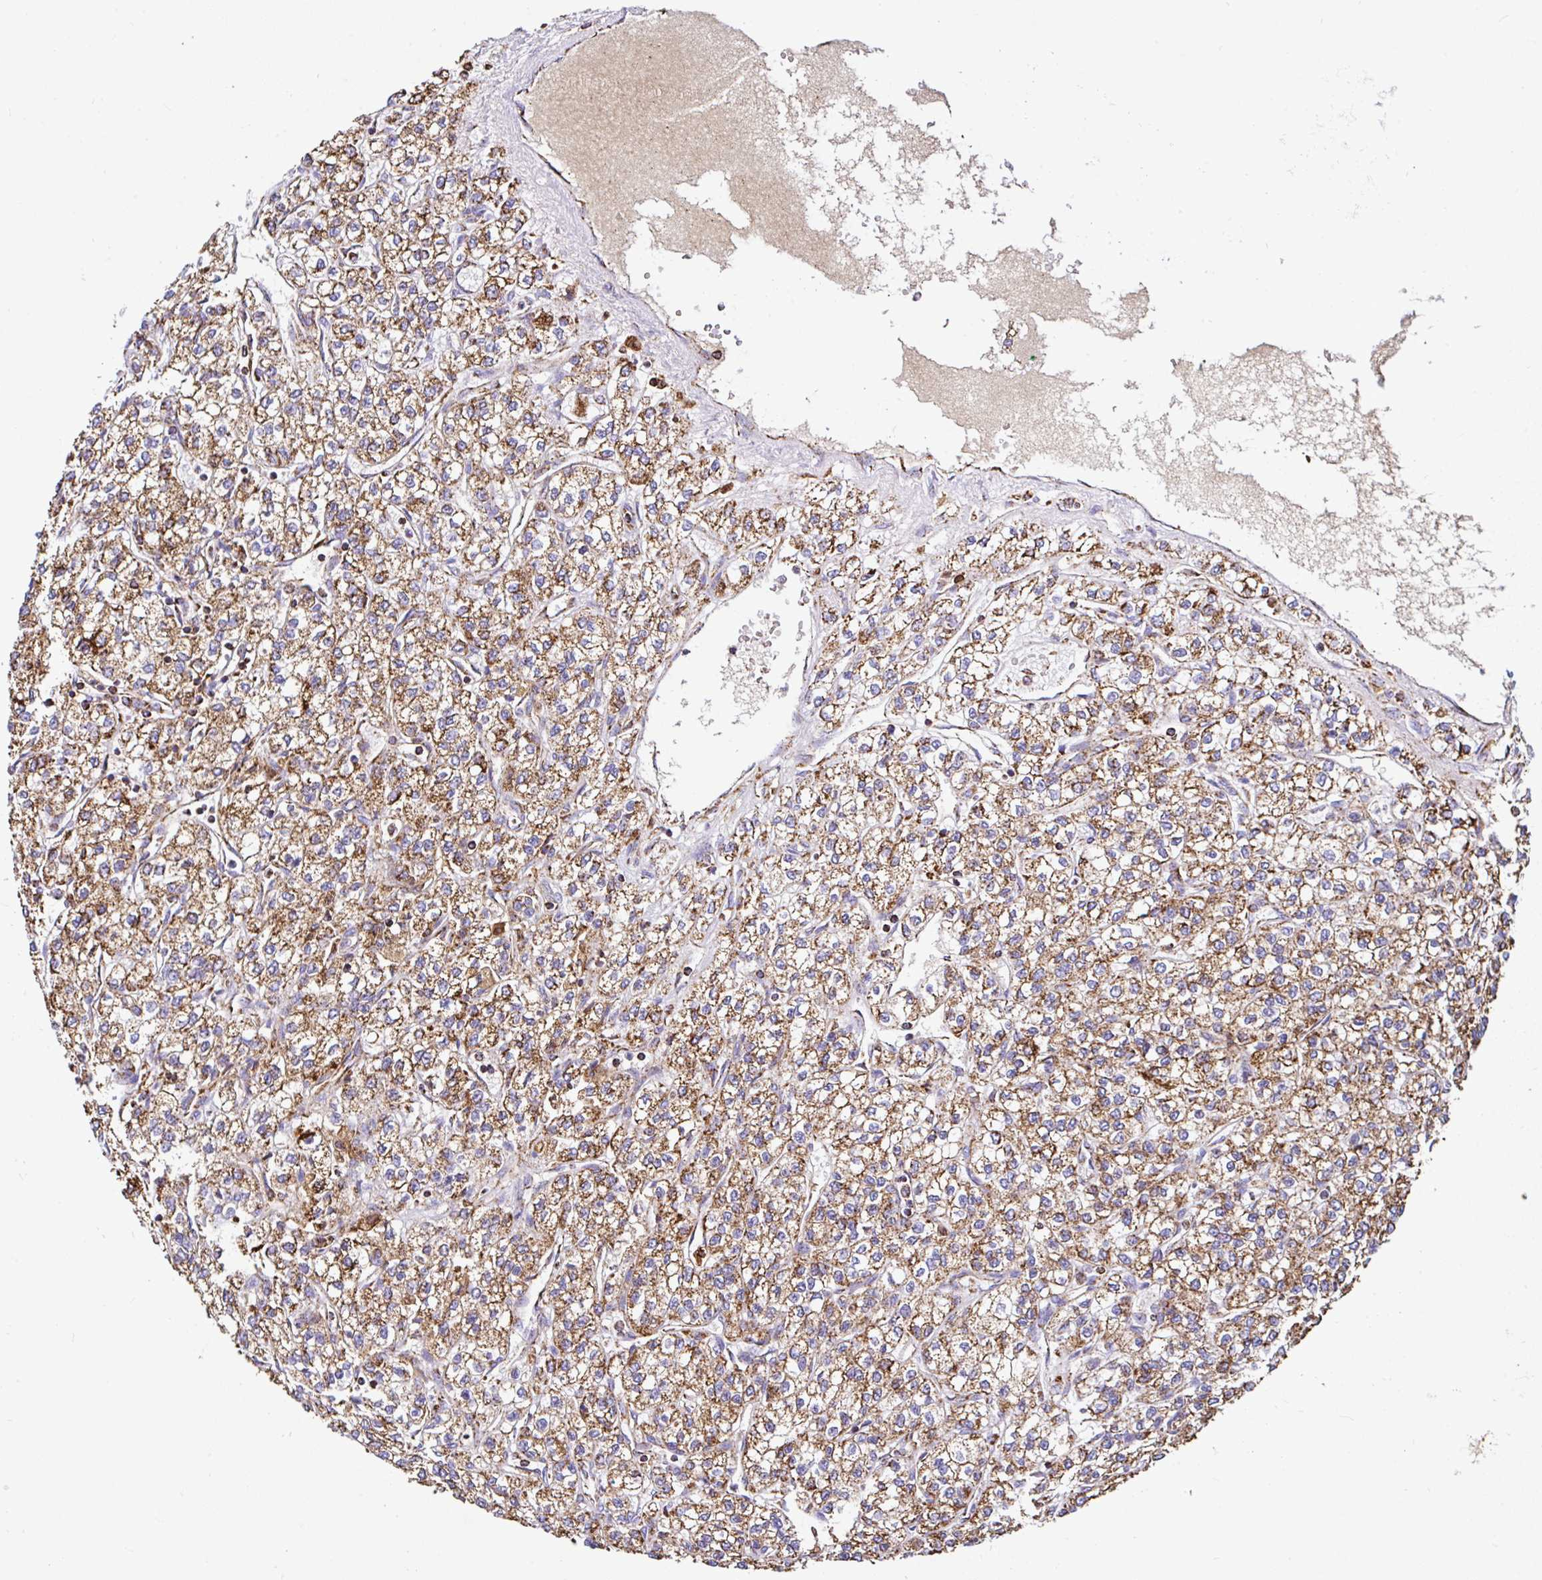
{"staining": {"intensity": "strong", "quantity": ">75%", "location": "cytoplasmic/membranous"}, "tissue": "renal cancer", "cell_type": "Tumor cells", "image_type": "cancer", "snomed": [{"axis": "morphology", "description": "Adenocarcinoma, NOS"}, {"axis": "topography", "description": "Kidney"}], "caption": "Human renal adenocarcinoma stained for a protein (brown) demonstrates strong cytoplasmic/membranous positive positivity in about >75% of tumor cells.", "gene": "ANKRD33B", "patient": {"sex": "male", "age": 80}}